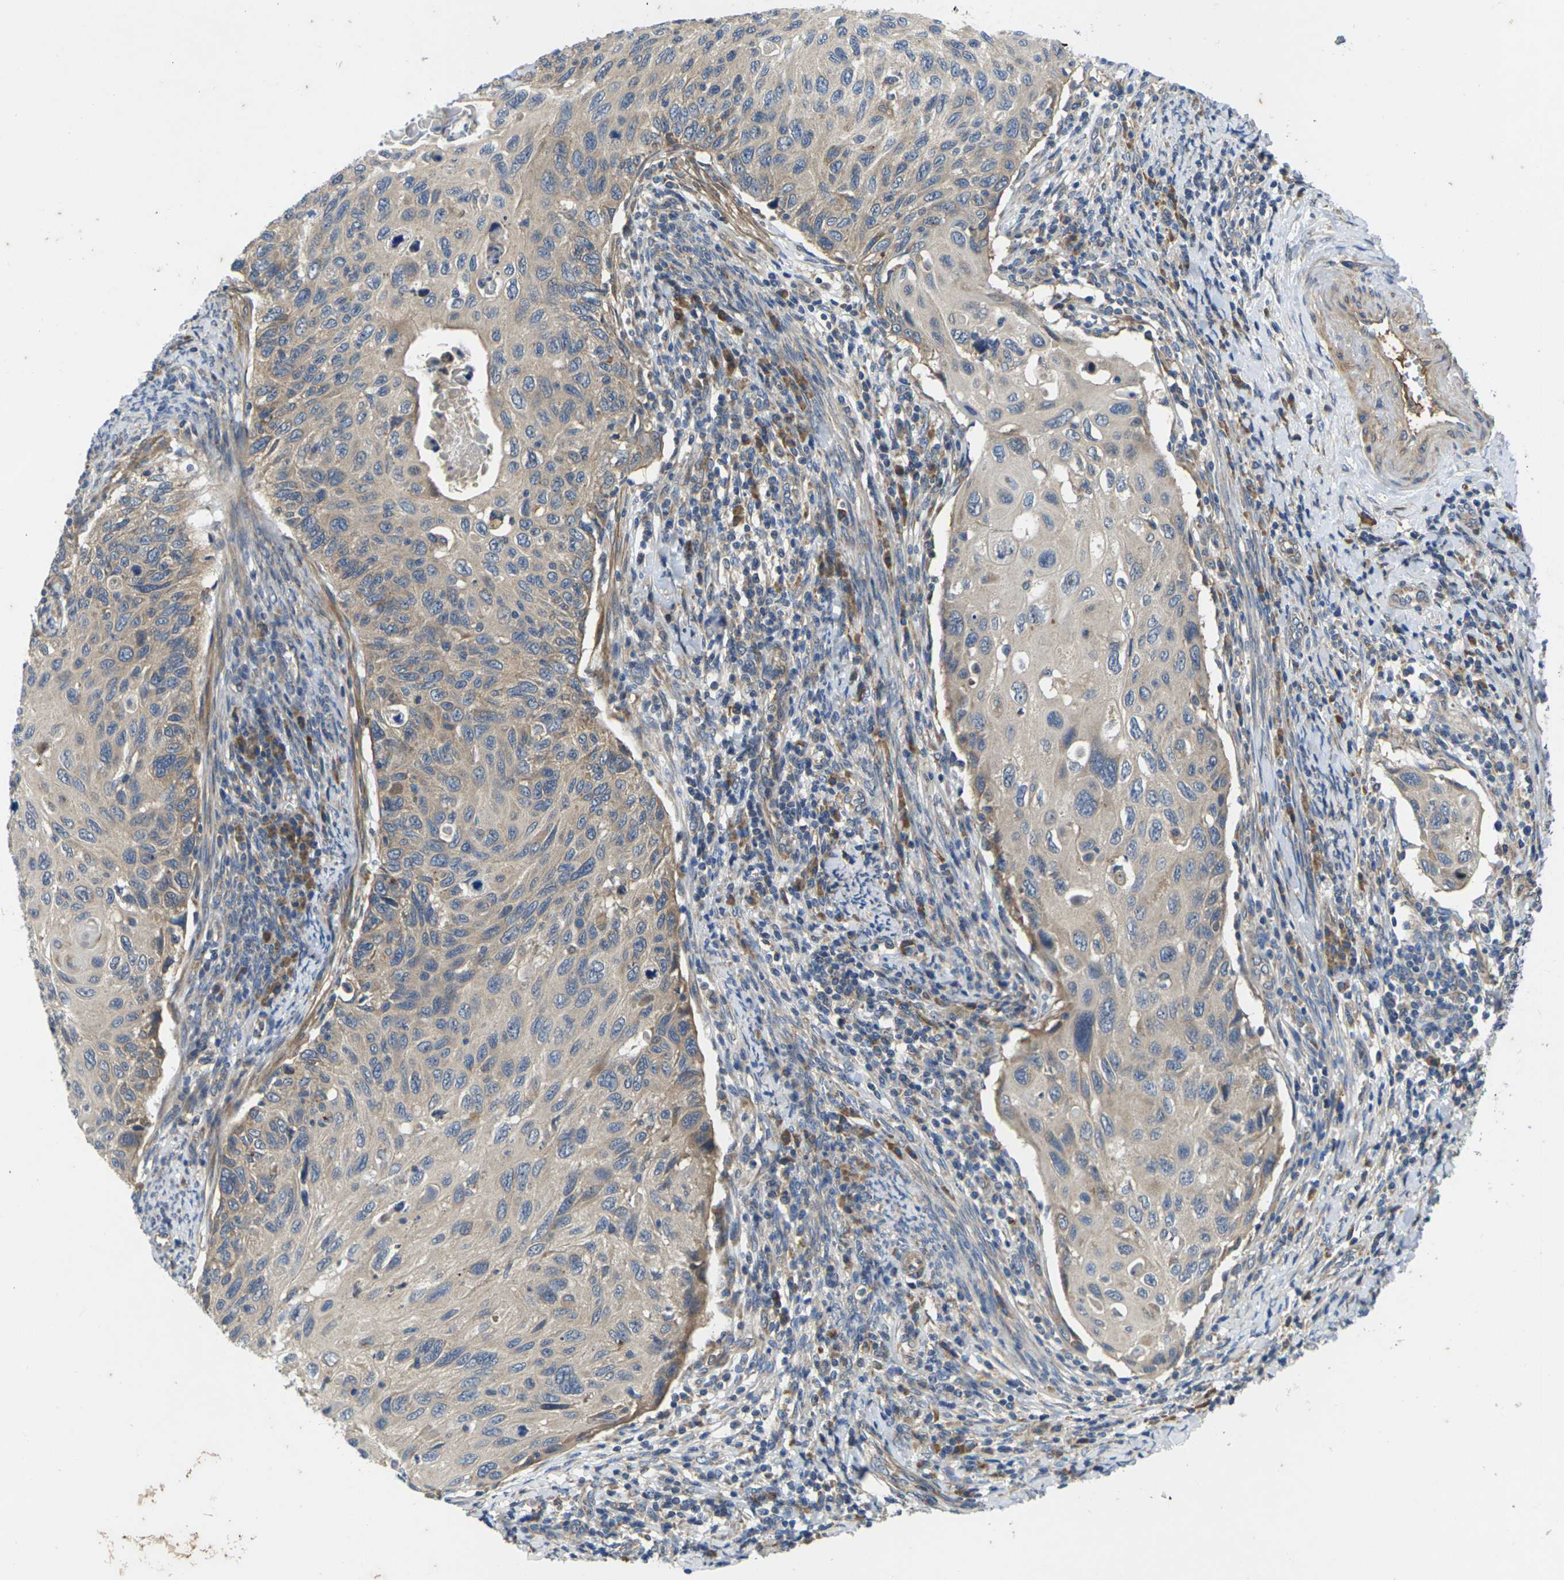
{"staining": {"intensity": "weak", "quantity": ">75%", "location": "cytoplasmic/membranous"}, "tissue": "cervical cancer", "cell_type": "Tumor cells", "image_type": "cancer", "snomed": [{"axis": "morphology", "description": "Squamous cell carcinoma, NOS"}, {"axis": "topography", "description": "Cervix"}], "caption": "Human cervical cancer (squamous cell carcinoma) stained with a protein marker displays weak staining in tumor cells.", "gene": "KIF1B", "patient": {"sex": "female", "age": 70}}